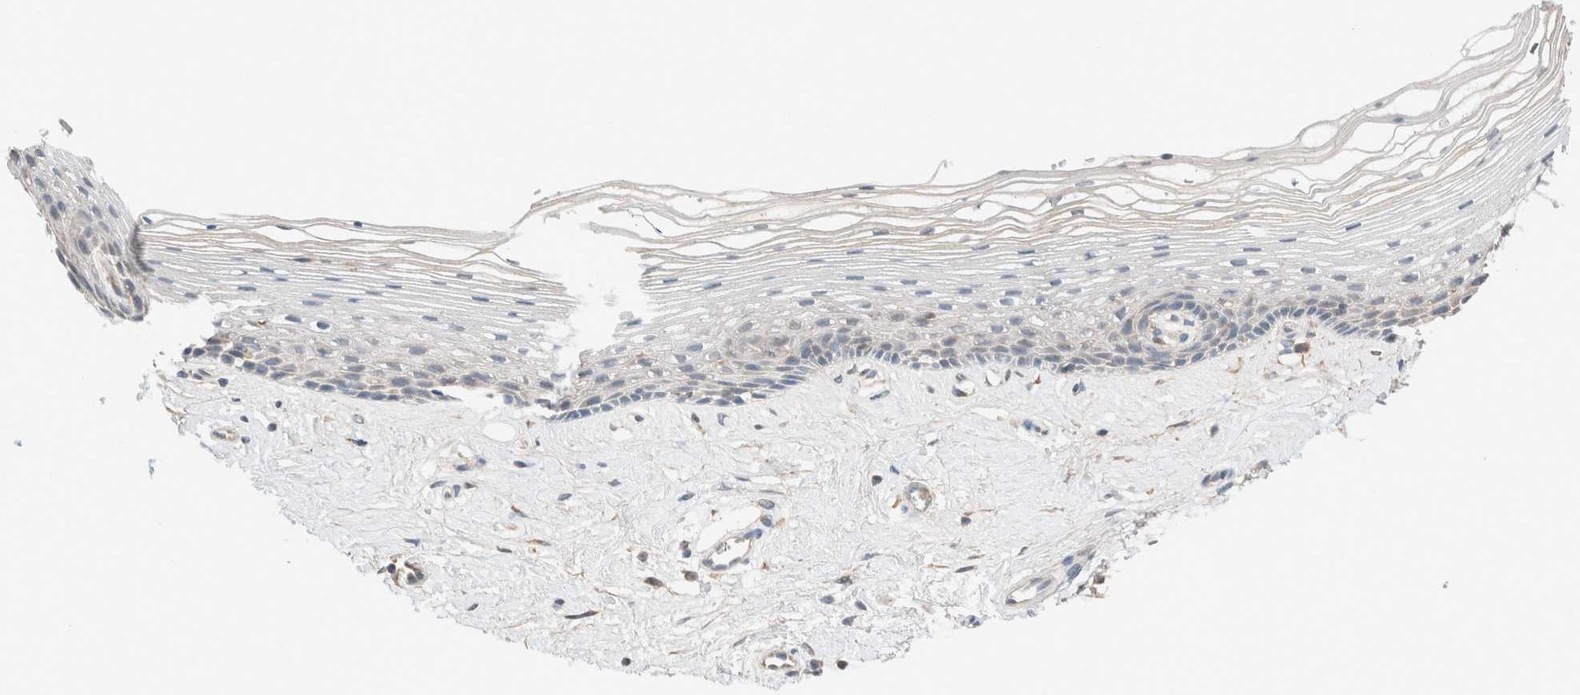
{"staining": {"intensity": "weak", "quantity": "<25%", "location": "cytoplasmic/membranous"}, "tissue": "vagina", "cell_type": "Squamous epithelial cells", "image_type": "normal", "snomed": [{"axis": "morphology", "description": "Normal tissue, NOS"}, {"axis": "topography", "description": "Vagina"}], "caption": "Immunohistochemistry of benign vagina reveals no positivity in squamous epithelial cells.", "gene": "PCM1", "patient": {"sex": "female", "age": 46}}